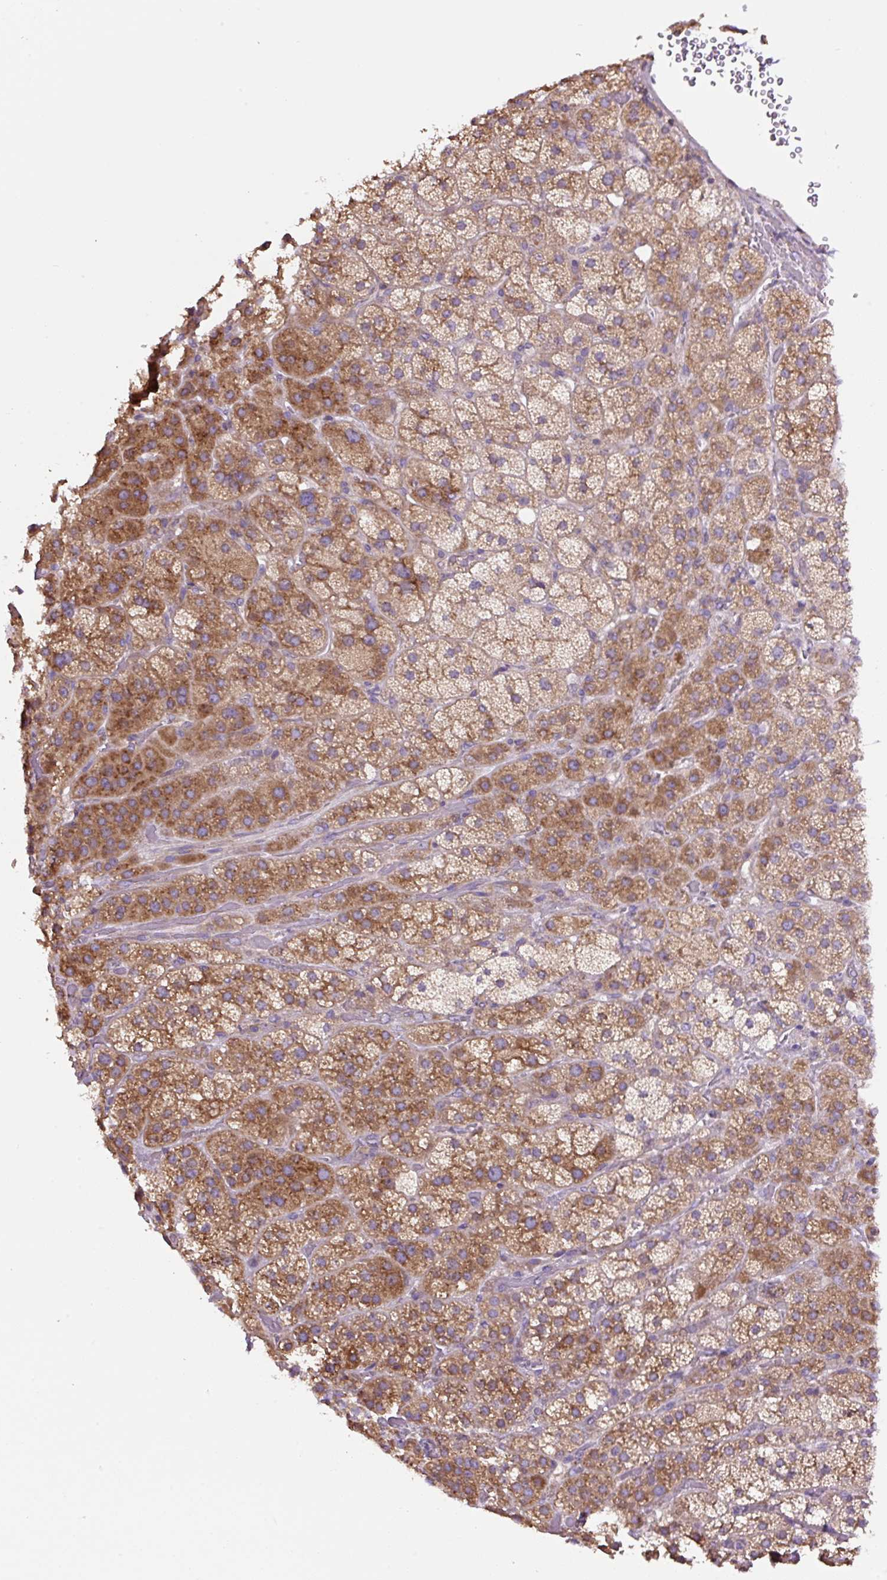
{"staining": {"intensity": "moderate", "quantity": ">75%", "location": "cytoplasmic/membranous"}, "tissue": "adrenal gland", "cell_type": "Glandular cells", "image_type": "normal", "snomed": [{"axis": "morphology", "description": "Normal tissue, NOS"}, {"axis": "topography", "description": "Adrenal gland"}], "caption": "Immunohistochemistry (DAB (3,3'-diaminobenzidine)) staining of benign adrenal gland demonstrates moderate cytoplasmic/membranous protein positivity in about >75% of glandular cells.", "gene": "RPS23", "patient": {"sex": "male", "age": 57}}